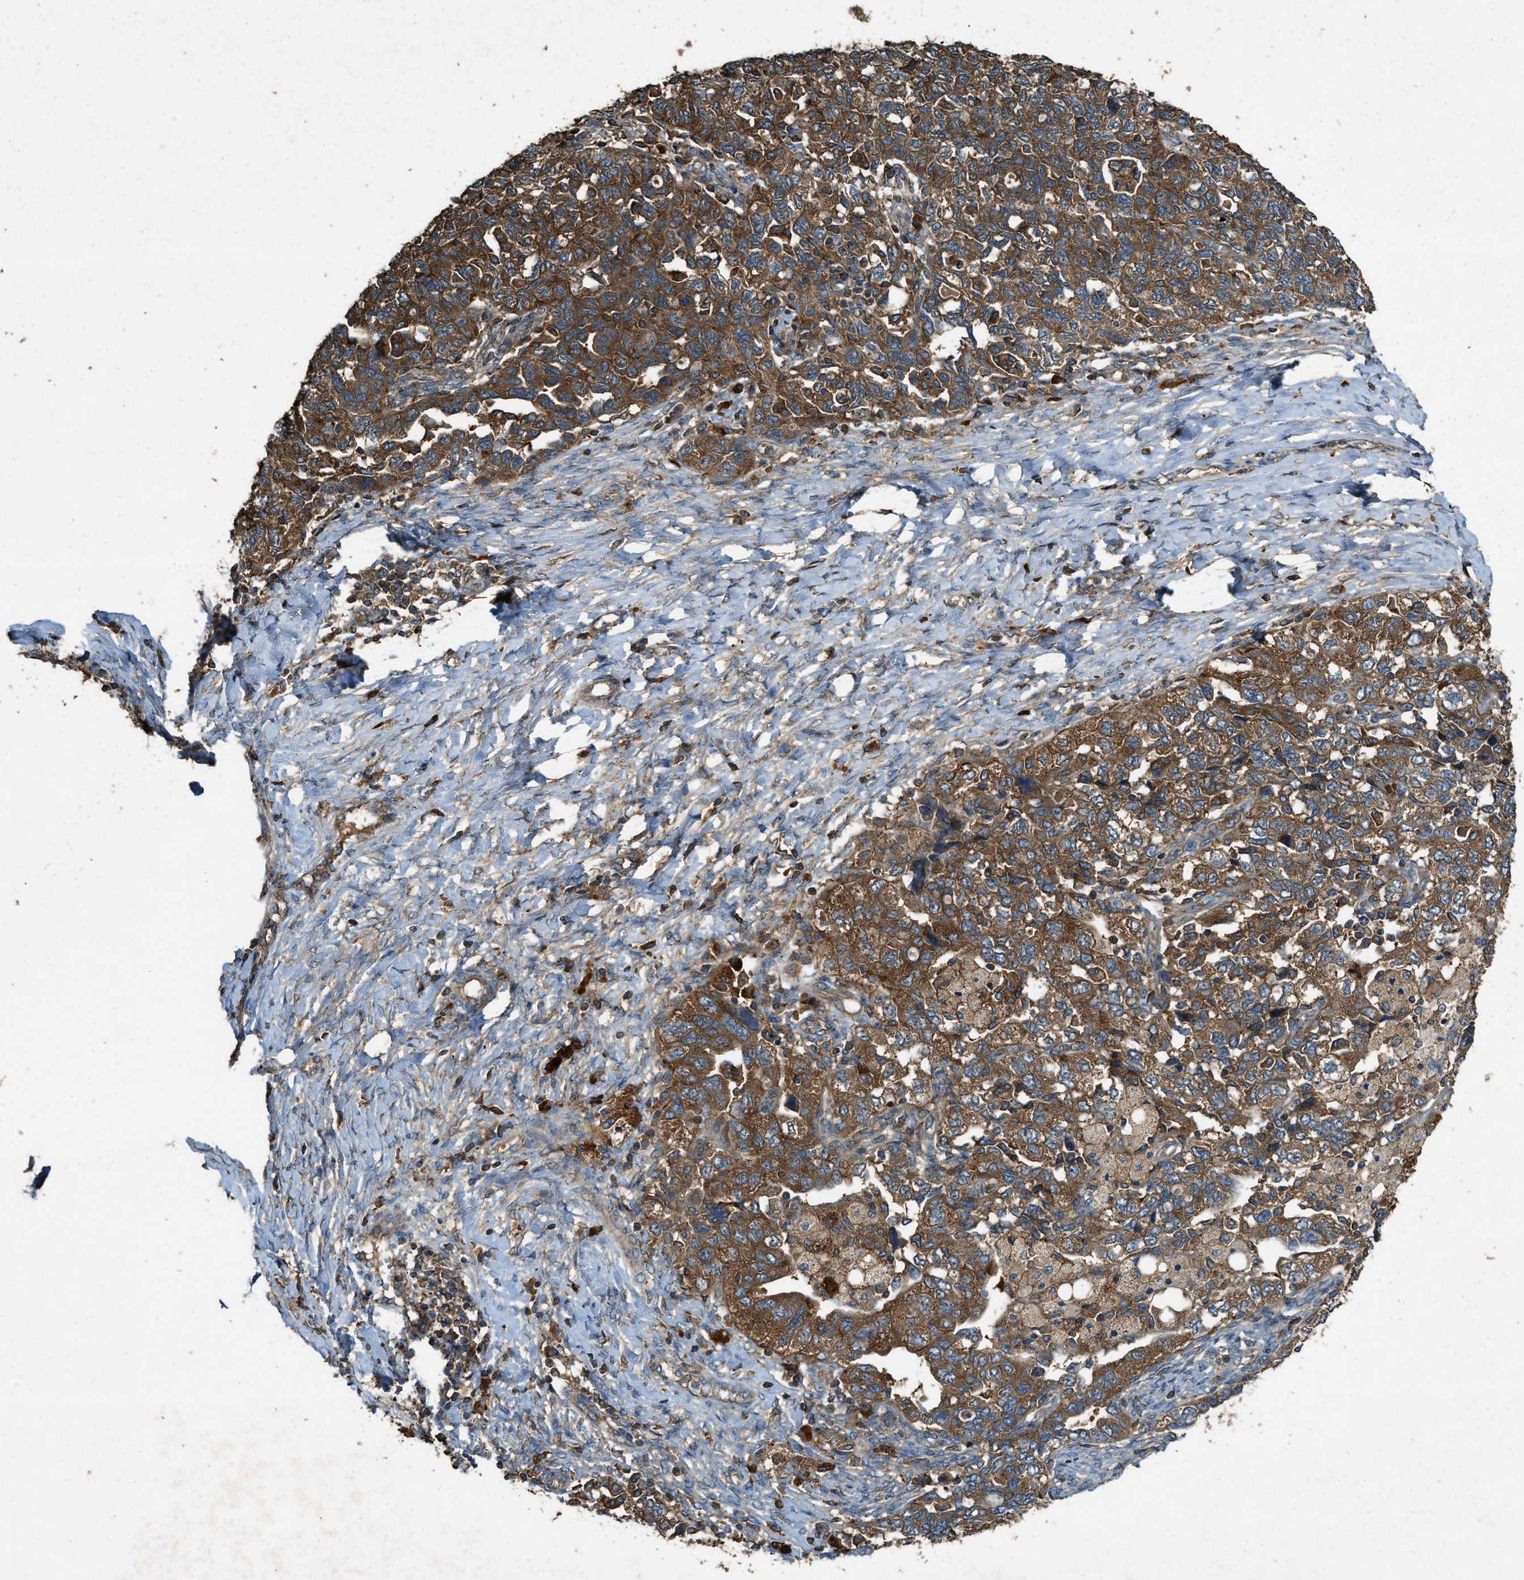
{"staining": {"intensity": "strong", "quantity": ">75%", "location": "cytoplasmic/membranous"}, "tissue": "ovarian cancer", "cell_type": "Tumor cells", "image_type": "cancer", "snomed": [{"axis": "morphology", "description": "Carcinoma, NOS"}, {"axis": "morphology", "description": "Cystadenocarcinoma, serous, NOS"}, {"axis": "topography", "description": "Ovary"}], "caption": "The photomicrograph demonstrates a brown stain indicating the presence of a protein in the cytoplasmic/membranous of tumor cells in ovarian cancer (carcinoma). (DAB (3,3'-diaminobenzidine) IHC with brightfield microscopy, high magnification).", "gene": "MAP3K8", "patient": {"sex": "female", "age": 69}}